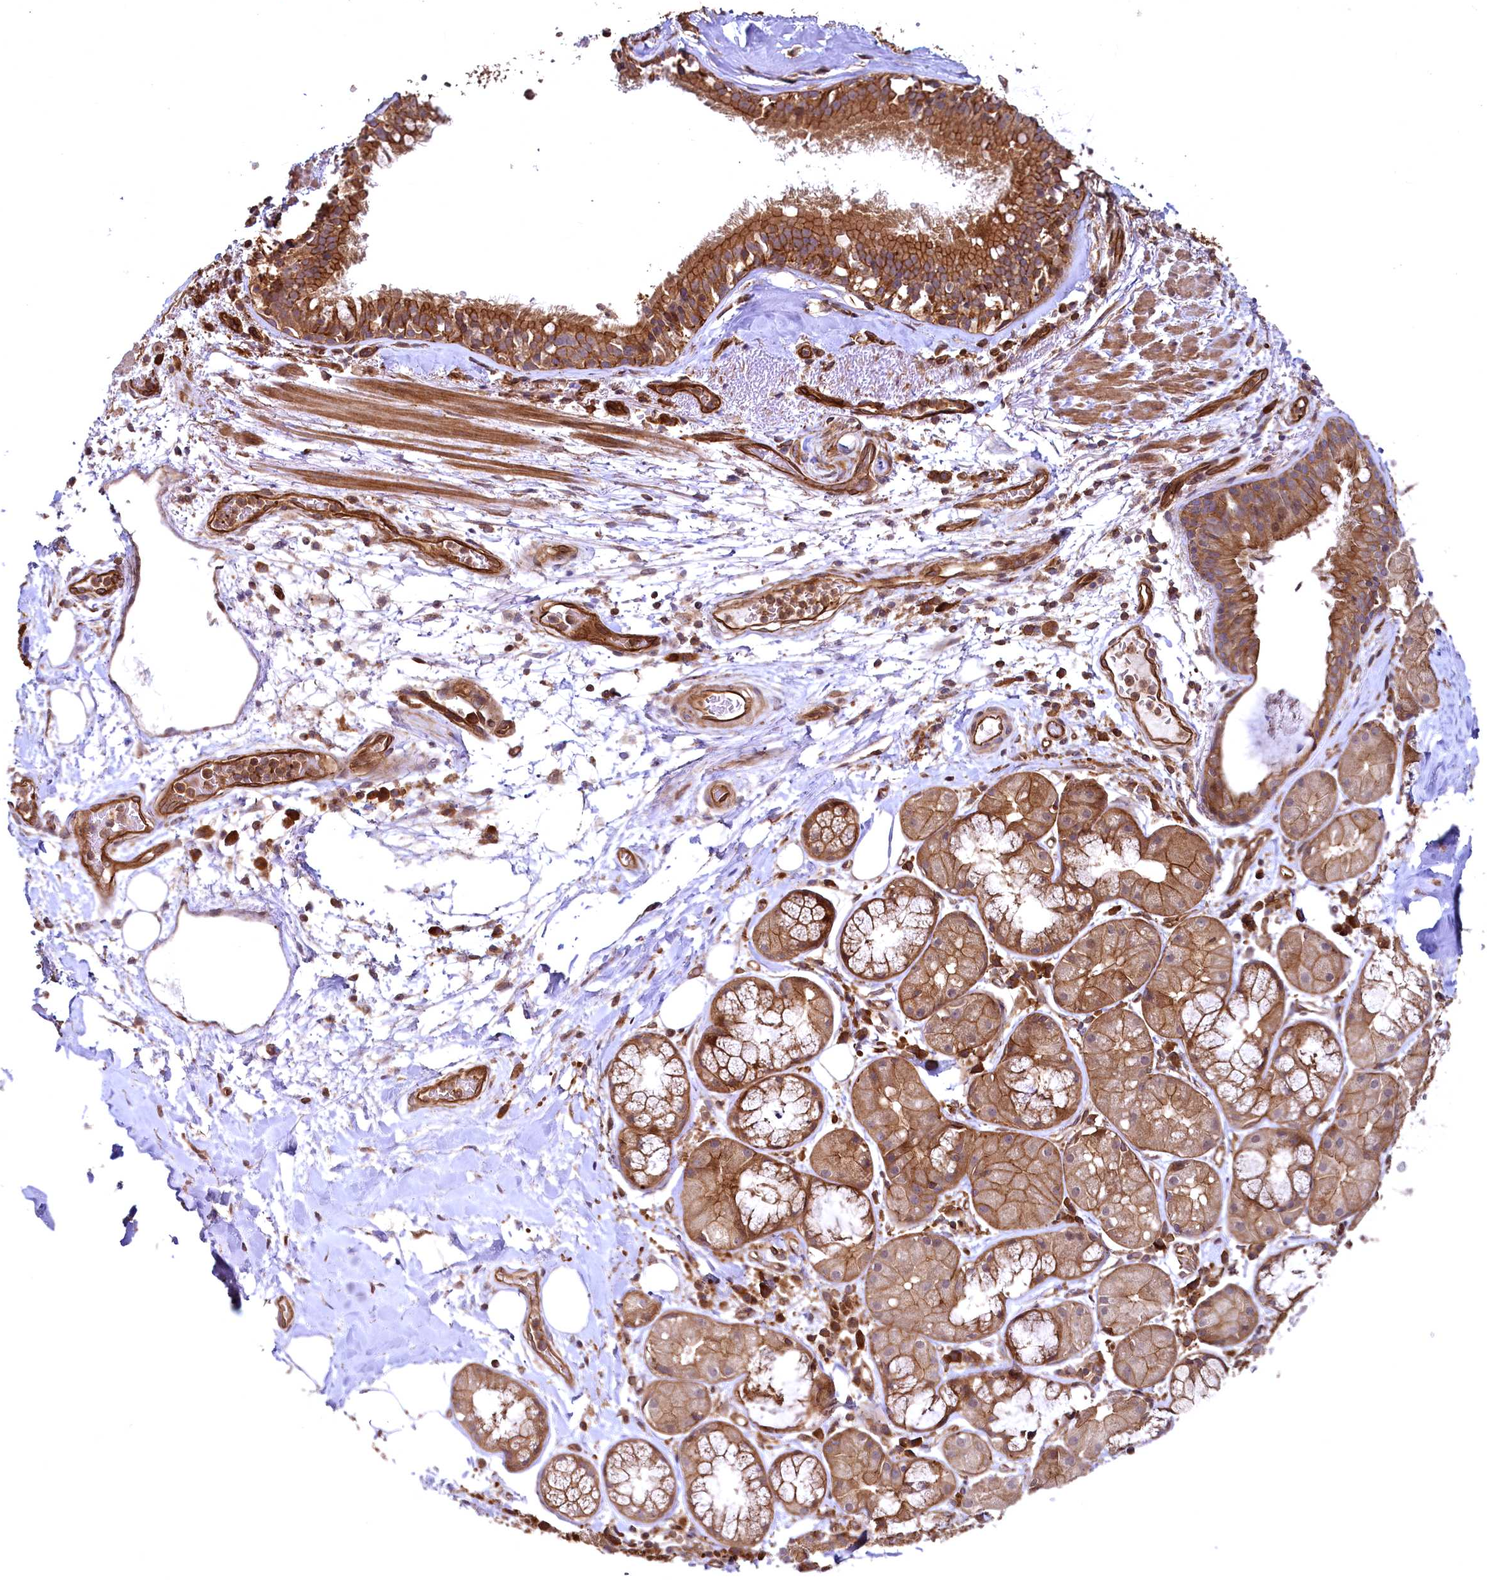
{"staining": {"intensity": "negative", "quantity": "none", "location": "none"}, "tissue": "adipose tissue", "cell_type": "Adipocytes", "image_type": "normal", "snomed": [{"axis": "morphology", "description": "Normal tissue, NOS"}, {"axis": "topography", "description": "Lymph node"}, {"axis": "topography", "description": "Cartilage tissue"}, {"axis": "topography", "description": "Bronchus"}], "caption": "Adipocytes show no significant staining in benign adipose tissue. (DAB immunohistochemistry visualized using brightfield microscopy, high magnification).", "gene": "SVIP", "patient": {"sex": "male", "age": 63}}